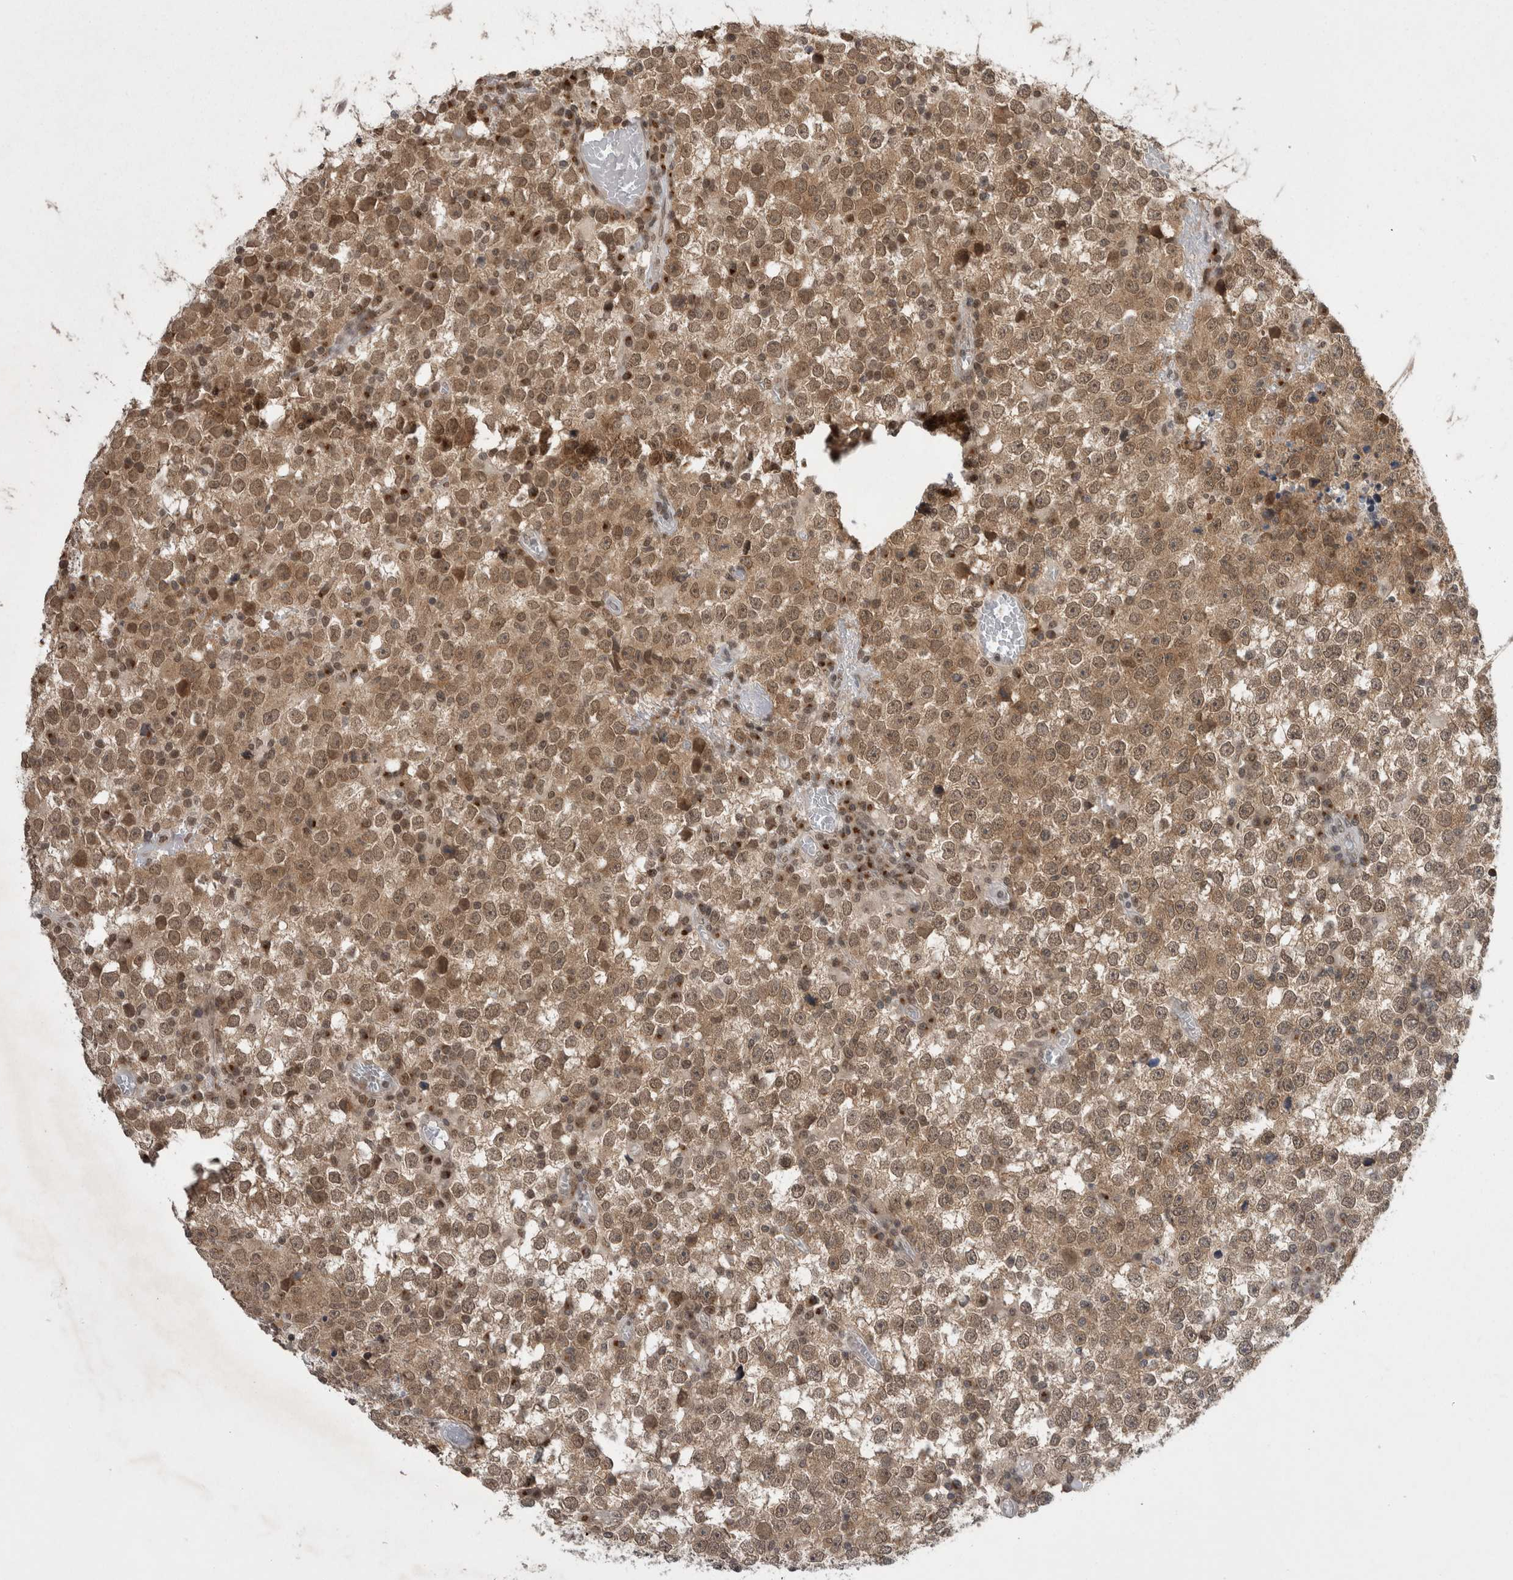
{"staining": {"intensity": "weak", "quantity": ">75%", "location": "cytoplasmic/membranous,nuclear"}, "tissue": "testis cancer", "cell_type": "Tumor cells", "image_type": "cancer", "snomed": [{"axis": "morphology", "description": "Seminoma, NOS"}, {"axis": "topography", "description": "Testis"}], "caption": "This is an image of immunohistochemistry staining of testis cancer (seminoma), which shows weak positivity in the cytoplasmic/membranous and nuclear of tumor cells.", "gene": "ZNF341", "patient": {"sex": "male", "age": 65}}